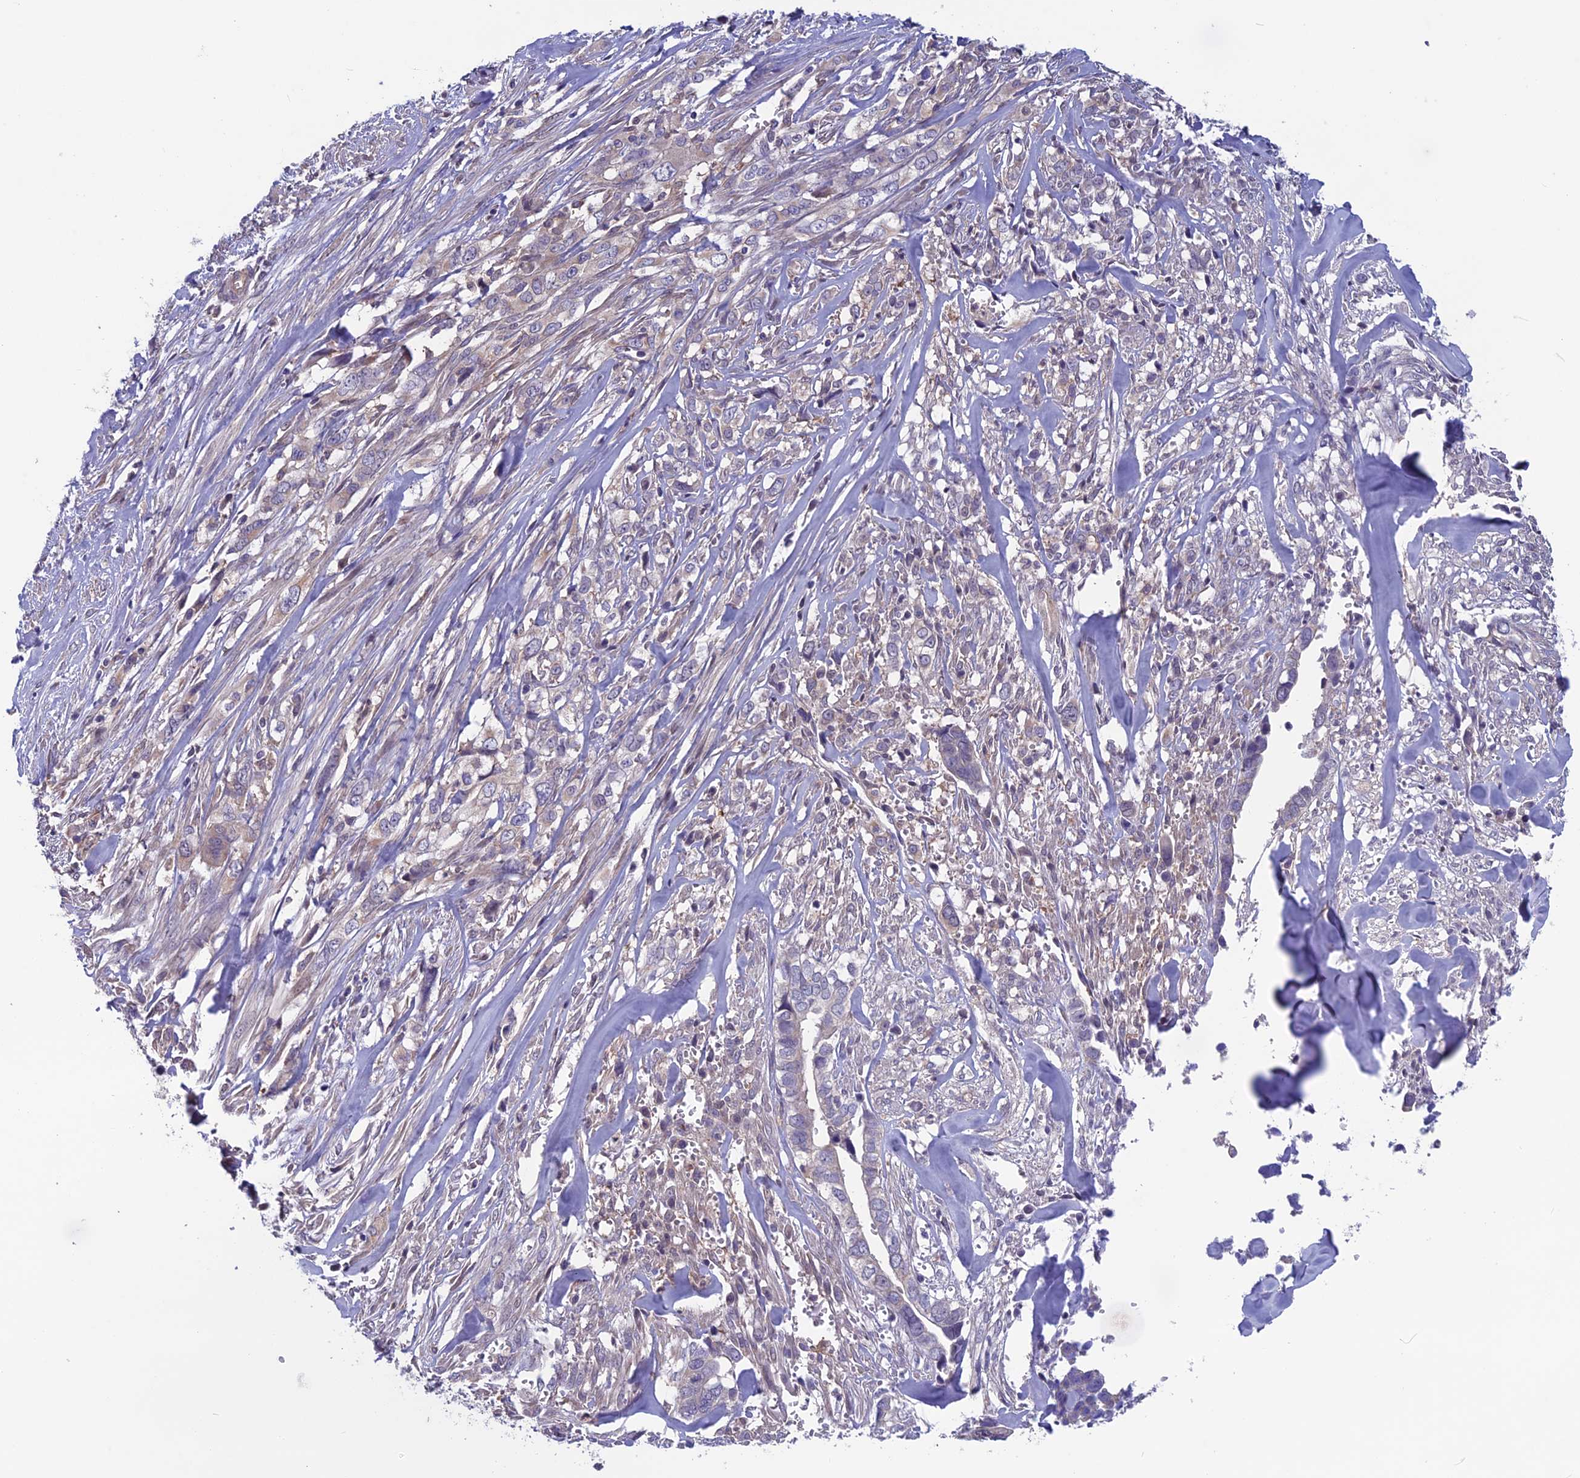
{"staining": {"intensity": "weak", "quantity": "<25%", "location": "cytoplasmic/membranous"}, "tissue": "liver cancer", "cell_type": "Tumor cells", "image_type": "cancer", "snomed": [{"axis": "morphology", "description": "Cholangiocarcinoma"}, {"axis": "topography", "description": "Liver"}], "caption": "Human liver cancer stained for a protein using immunohistochemistry (IHC) shows no positivity in tumor cells.", "gene": "MAST2", "patient": {"sex": "female", "age": 79}}